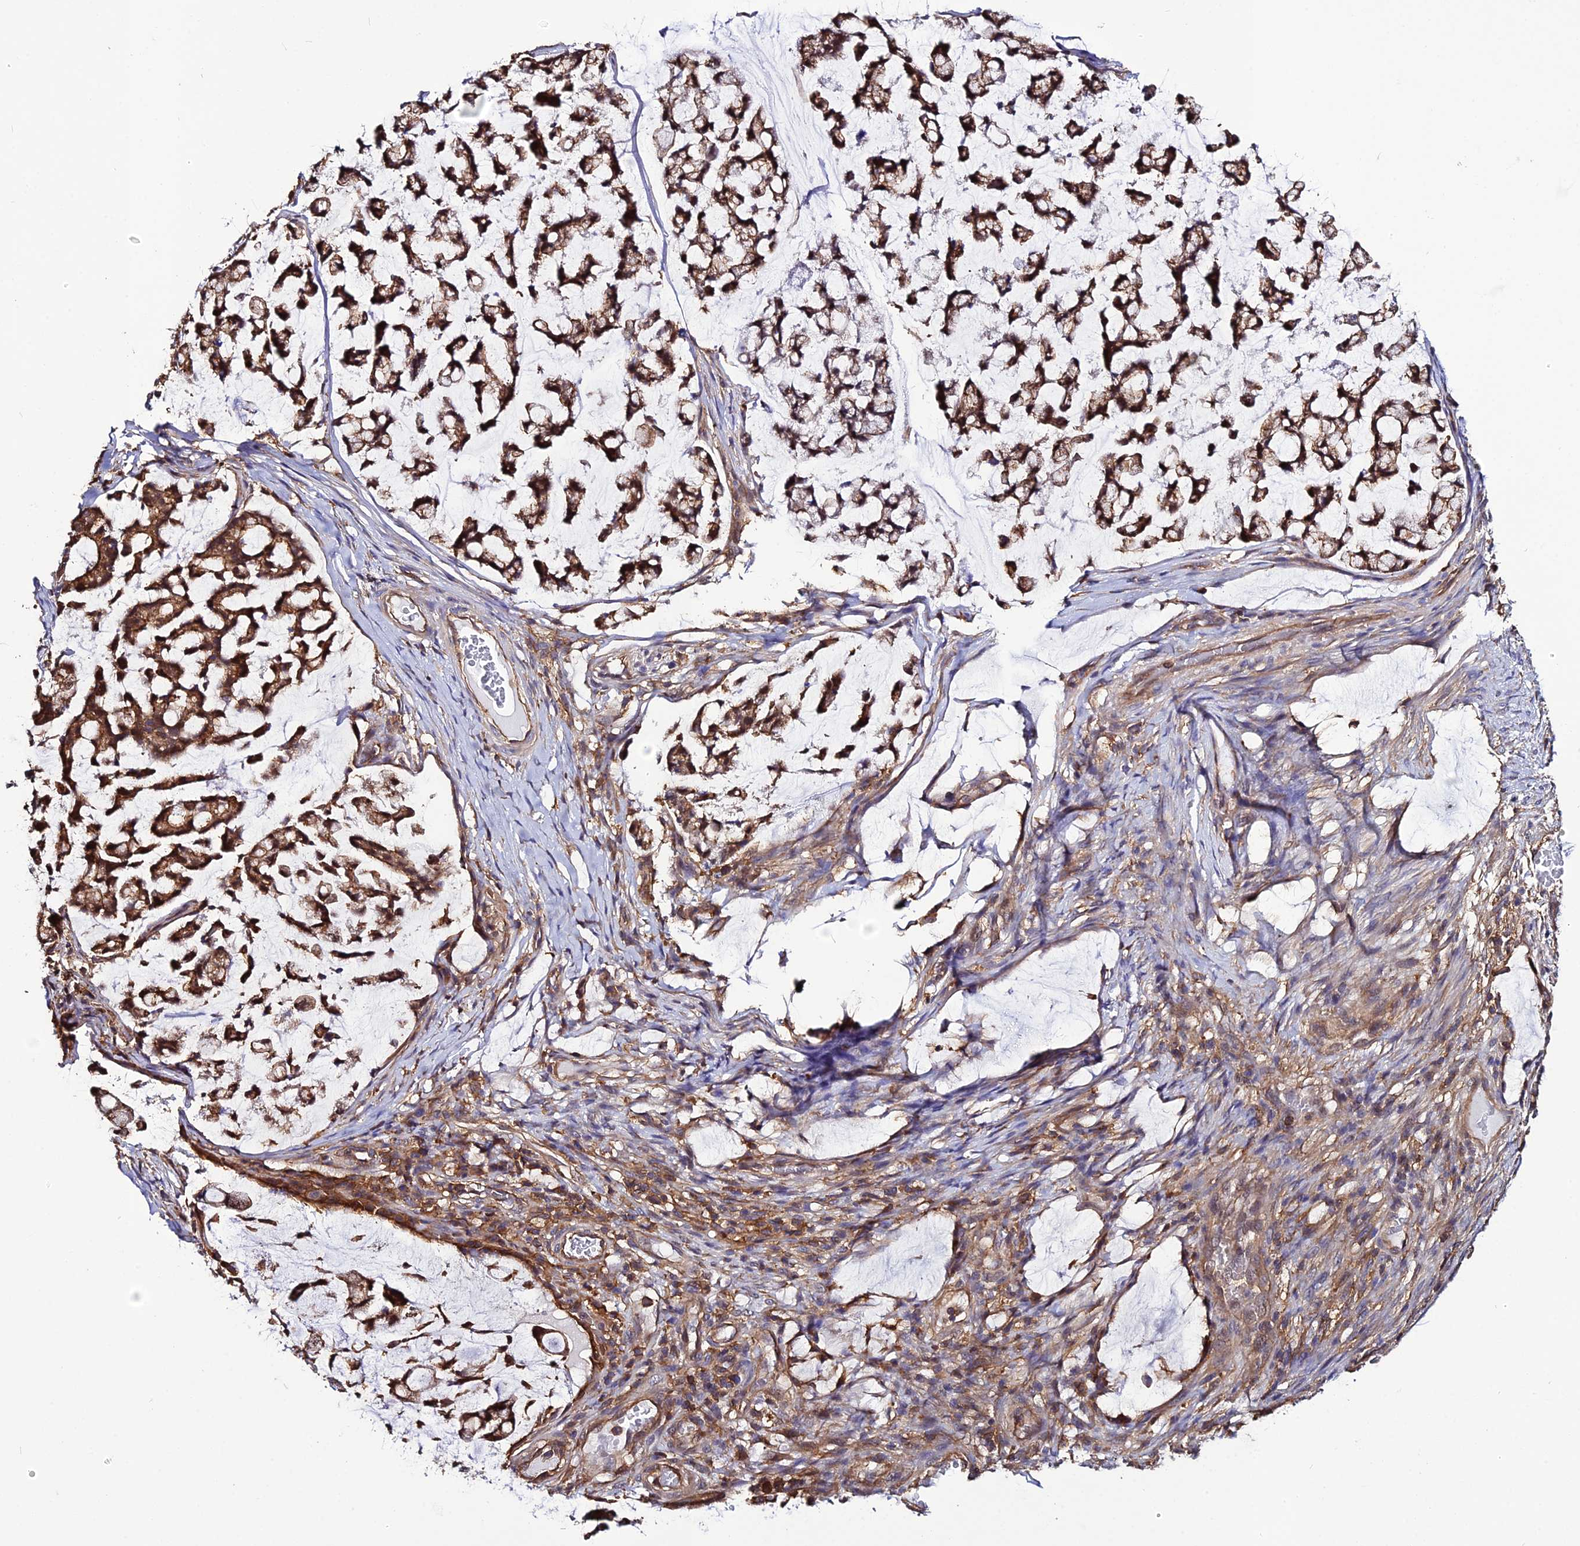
{"staining": {"intensity": "strong", "quantity": ">75%", "location": "cytoplasmic/membranous,nuclear"}, "tissue": "stomach cancer", "cell_type": "Tumor cells", "image_type": "cancer", "snomed": [{"axis": "morphology", "description": "Adenocarcinoma, NOS"}, {"axis": "topography", "description": "Stomach, lower"}], "caption": "Adenocarcinoma (stomach) was stained to show a protein in brown. There is high levels of strong cytoplasmic/membranous and nuclear staining in approximately >75% of tumor cells. The staining is performed using DAB brown chromogen to label protein expression. The nuclei are counter-stained blue using hematoxylin.", "gene": "USP17L15", "patient": {"sex": "male", "age": 67}}